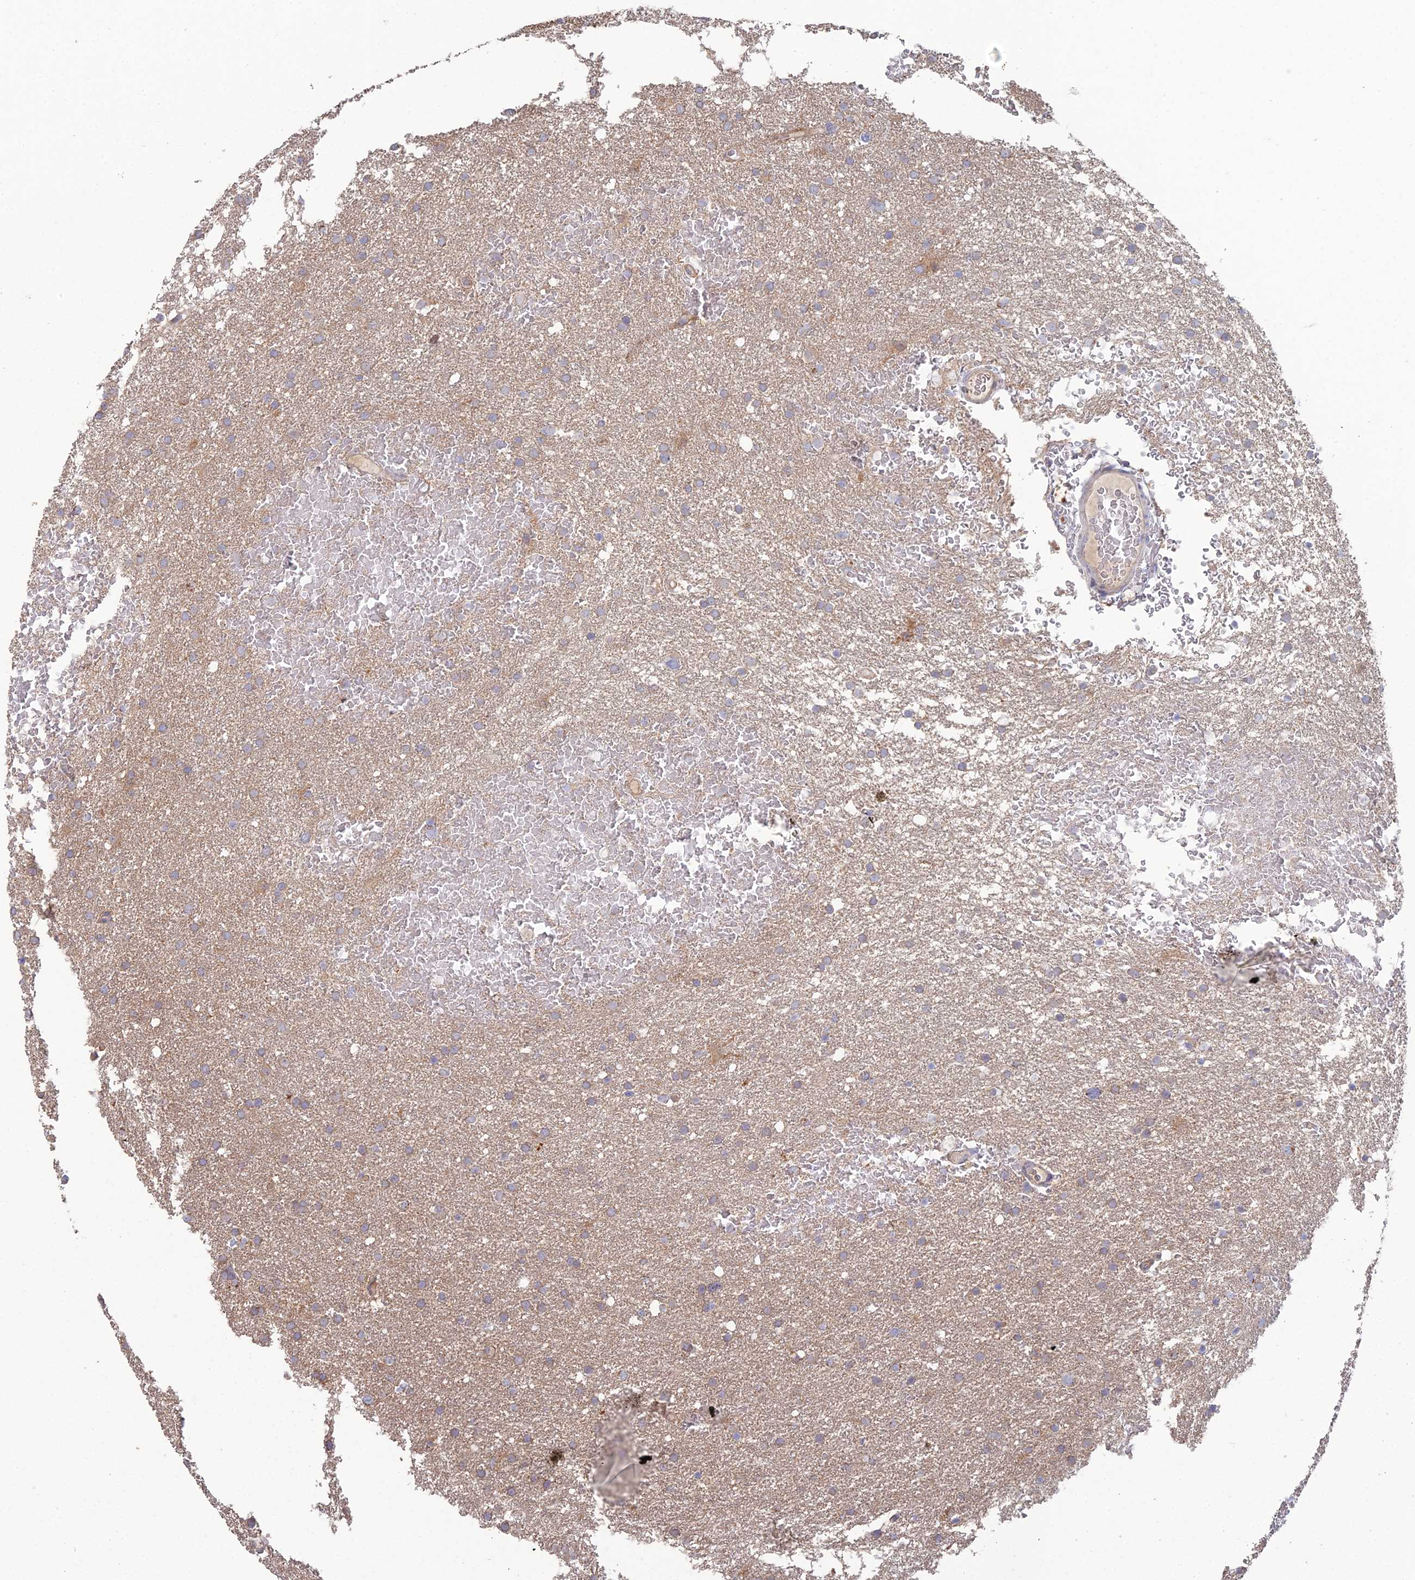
{"staining": {"intensity": "weak", "quantity": "25%-75%", "location": "cytoplasmic/membranous"}, "tissue": "glioma", "cell_type": "Tumor cells", "image_type": "cancer", "snomed": [{"axis": "morphology", "description": "Glioma, malignant, High grade"}, {"axis": "topography", "description": "Cerebral cortex"}], "caption": "Immunohistochemistry histopathology image of malignant glioma (high-grade) stained for a protein (brown), which exhibits low levels of weak cytoplasmic/membranous expression in about 25%-75% of tumor cells.", "gene": "ARL16", "patient": {"sex": "female", "age": 36}}